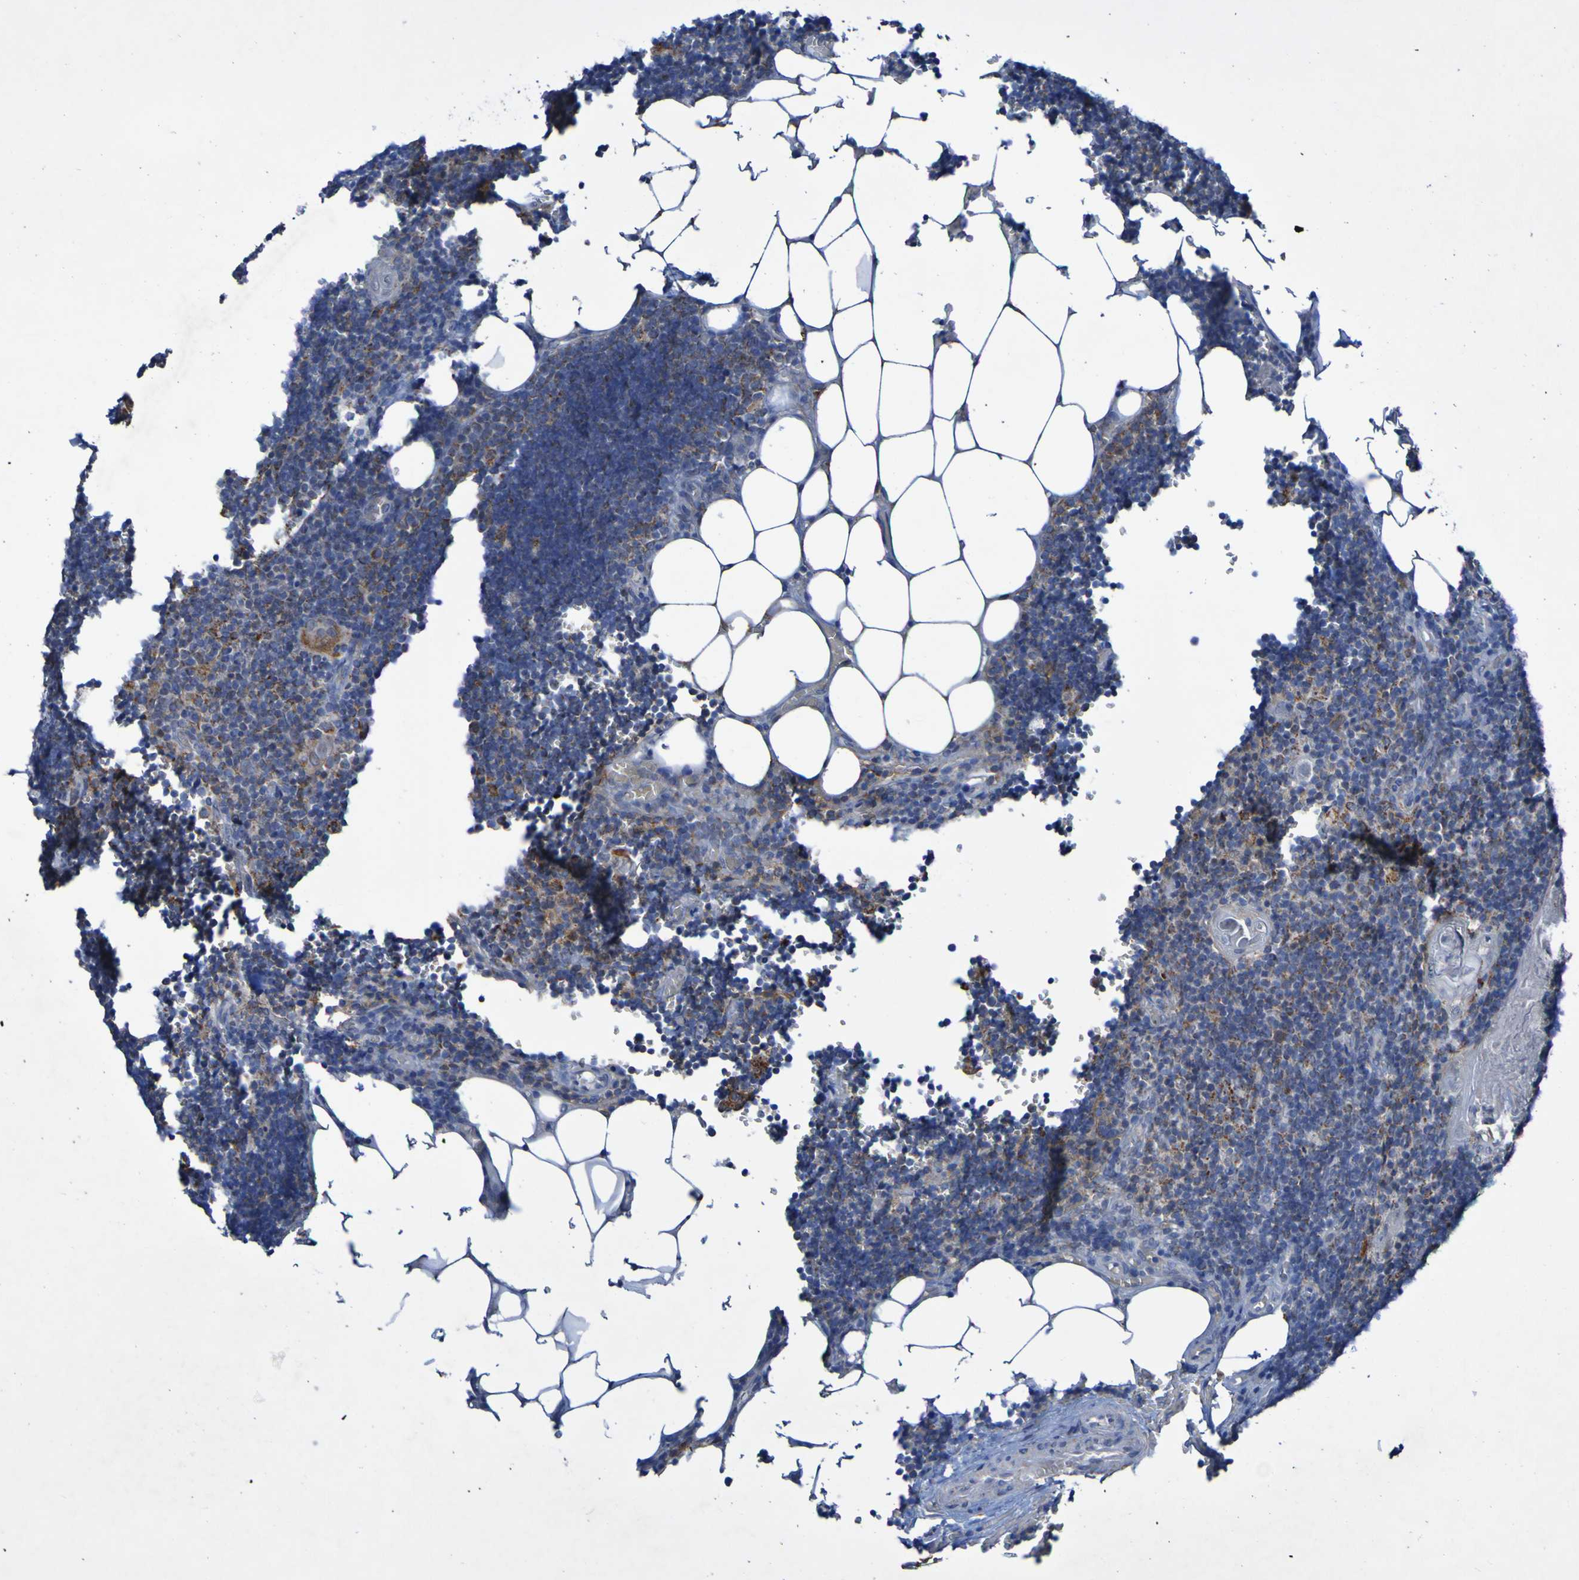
{"staining": {"intensity": "strong", "quantity": ">75%", "location": "cytoplasmic/membranous"}, "tissue": "lymph node", "cell_type": "Germinal center cells", "image_type": "normal", "snomed": [{"axis": "morphology", "description": "Normal tissue, NOS"}, {"axis": "topography", "description": "Lymph node"}], "caption": "IHC histopathology image of unremarkable lymph node stained for a protein (brown), which displays high levels of strong cytoplasmic/membranous expression in about >75% of germinal center cells.", "gene": "CCDC51", "patient": {"sex": "male", "age": 33}}